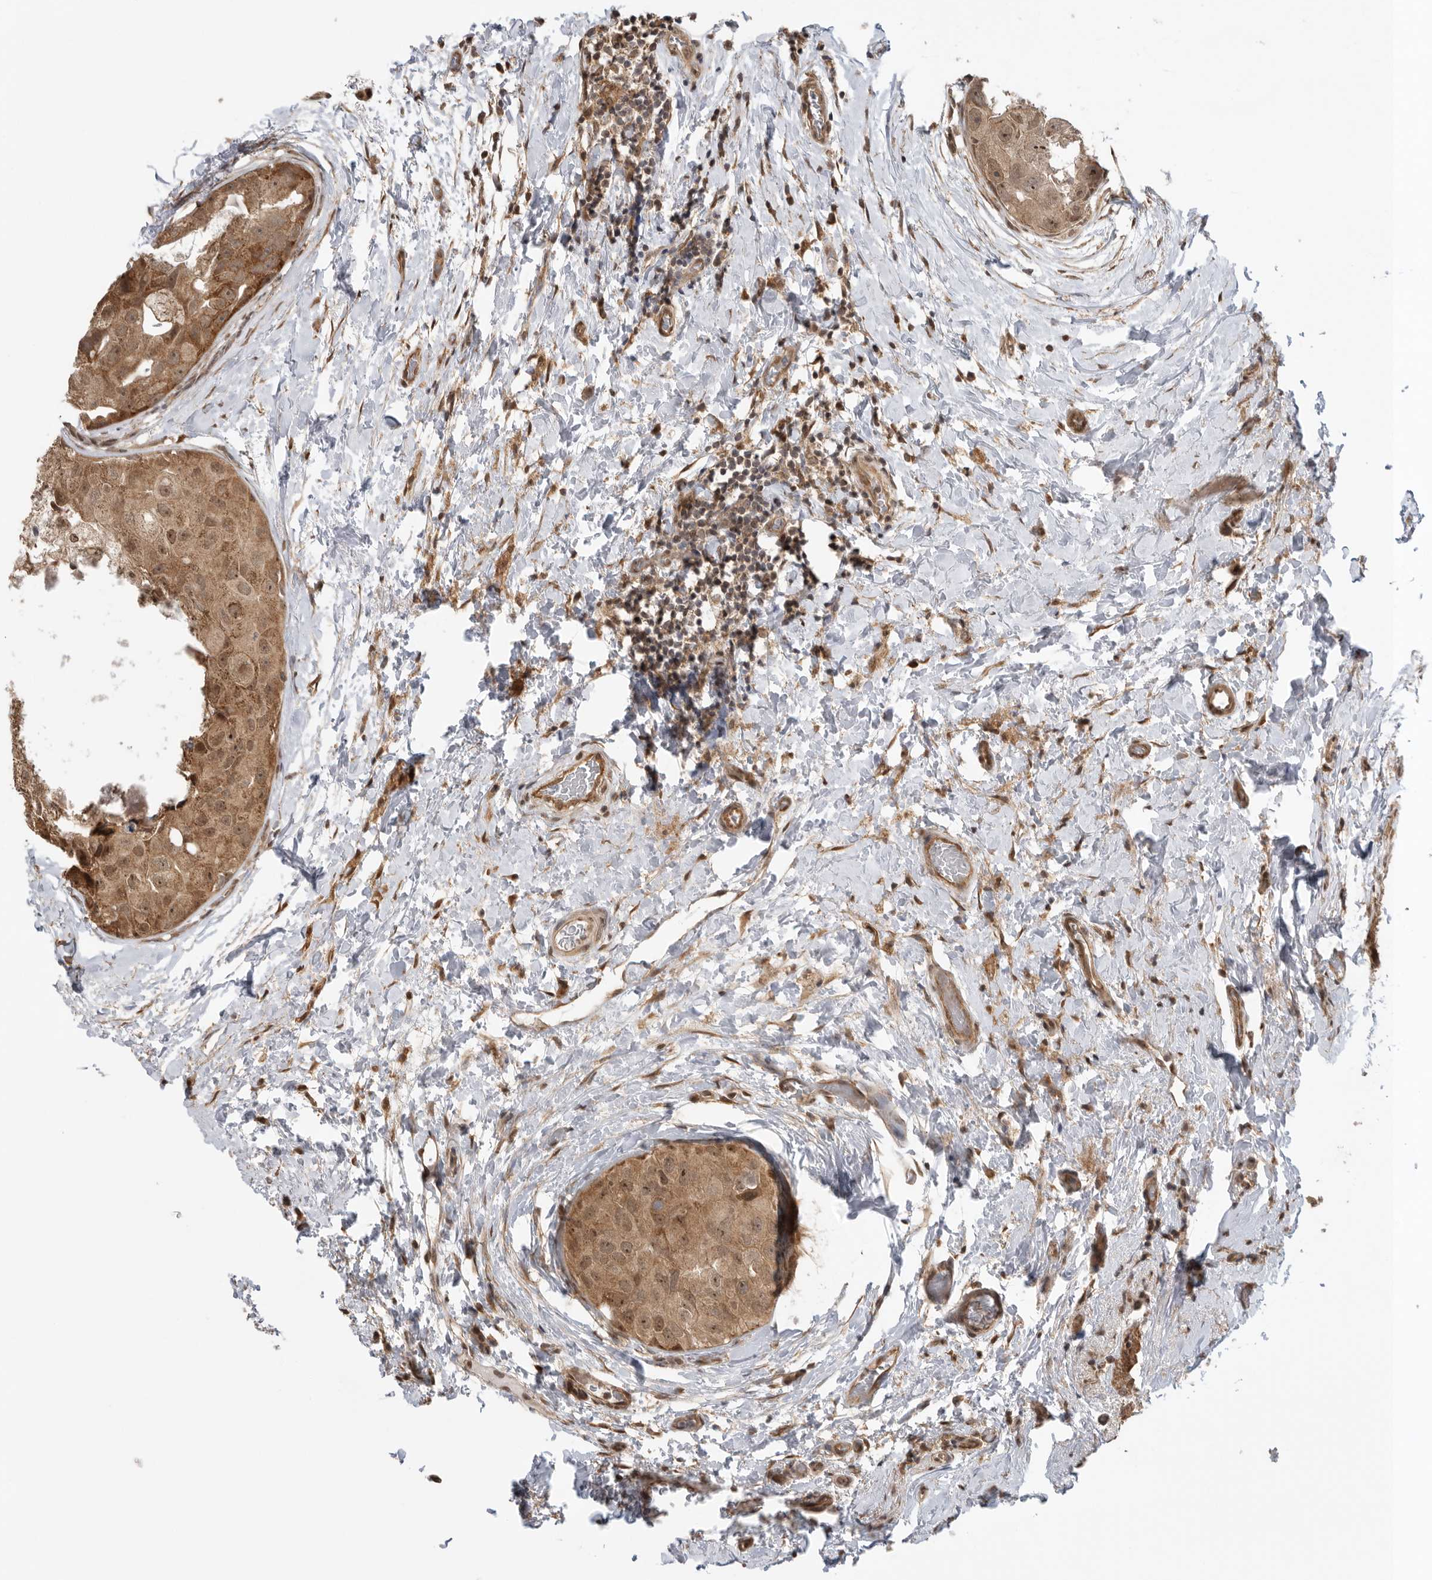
{"staining": {"intensity": "moderate", "quantity": ">75%", "location": "cytoplasmic/membranous,nuclear"}, "tissue": "breast cancer", "cell_type": "Tumor cells", "image_type": "cancer", "snomed": [{"axis": "morphology", "description": "Duct carcinoma"}, {"axis": "topography", "description": "Breast"}], "caption": "DAB immunohistochemical staining of breast cancer (intraductal carcinoma) displays moderate cytoplasmic/membranous and nuclear protein staining in approximately >75% of tumor cells.", "gene": "VPS50", "patient": {"sex": "female", "age": 62}}